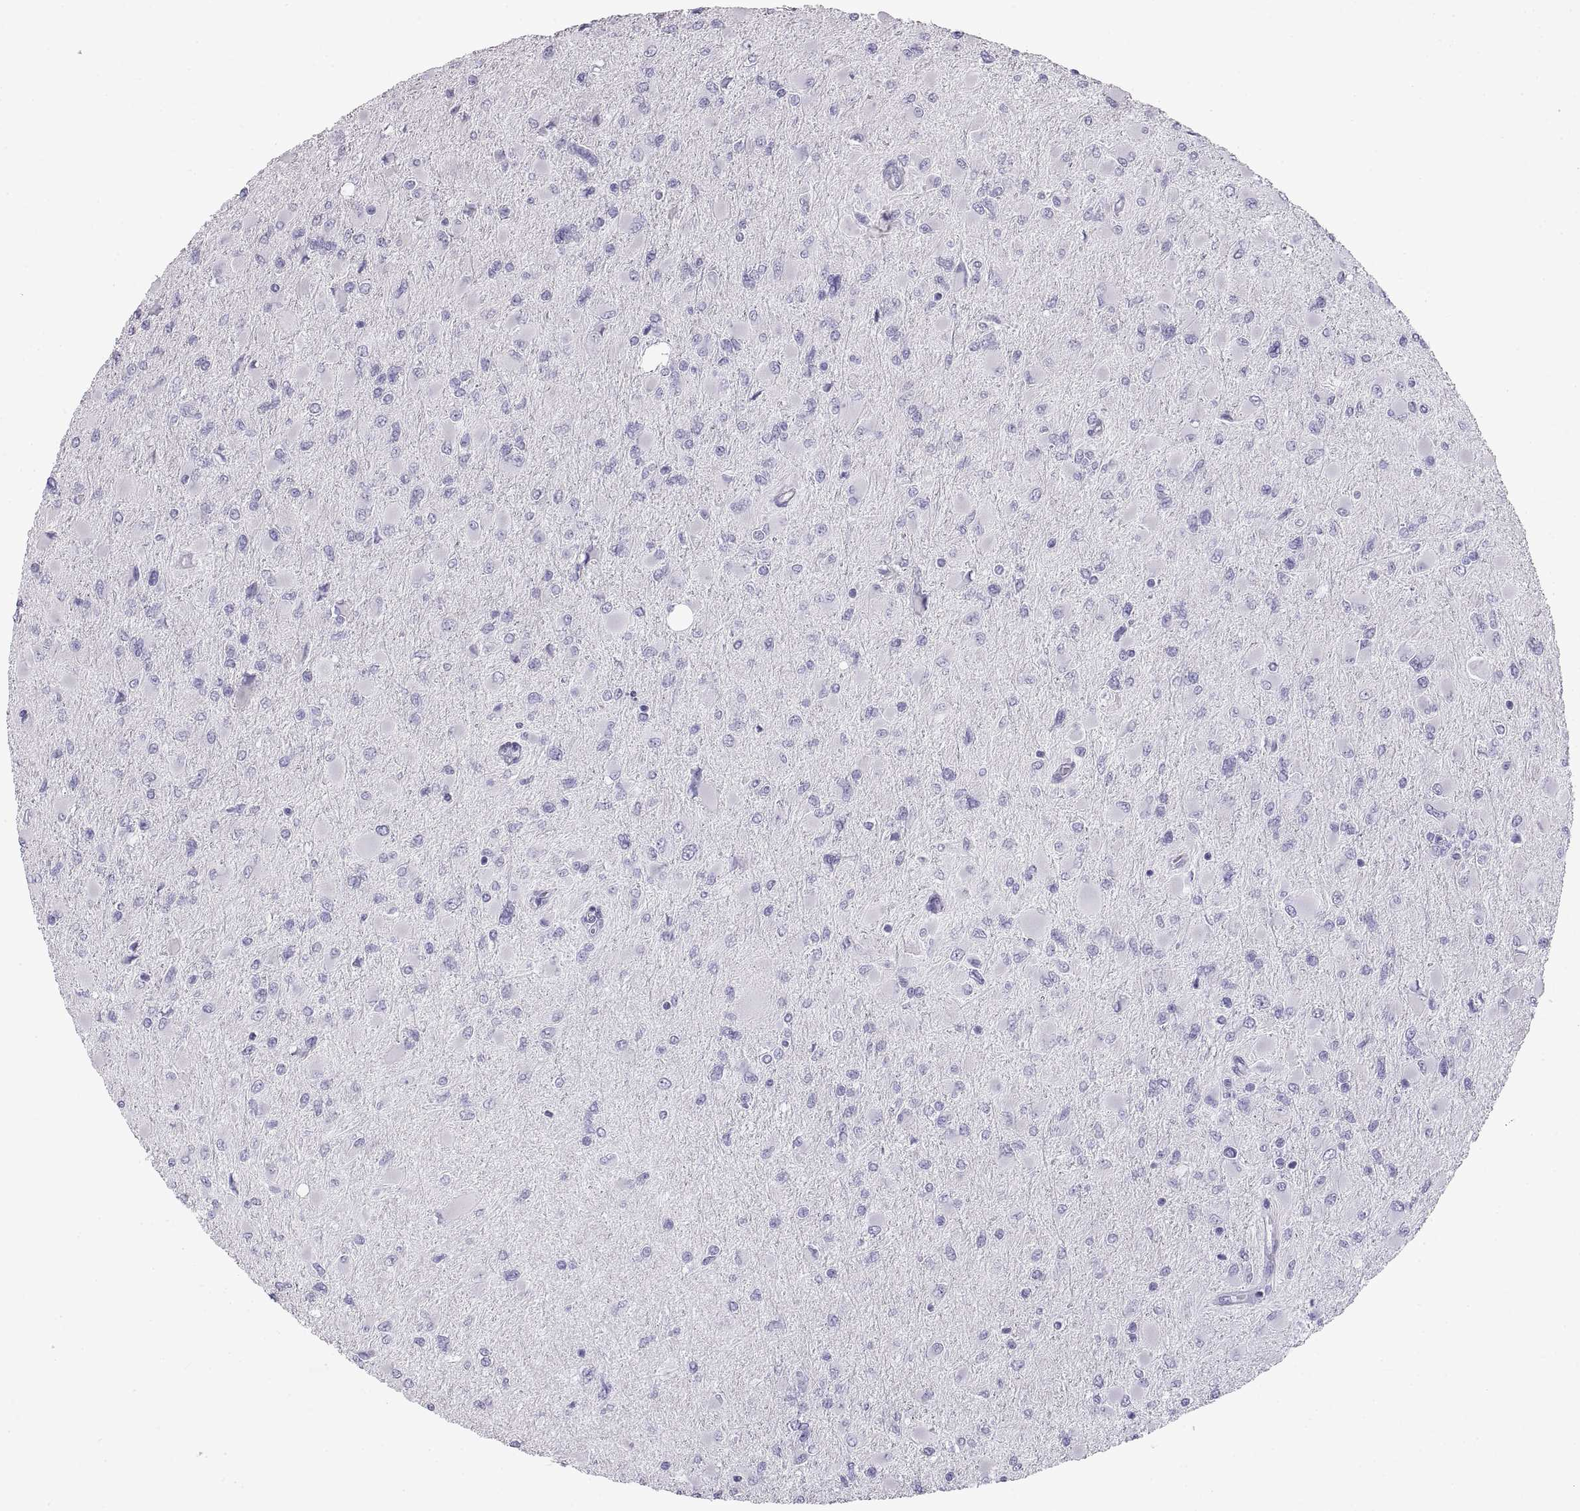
{"staining": {"intensity": "negative", "quantity": "none", "location": "none"}, "tissue": "glioma", "cell_type": "Tumor cells", "image_type": "cancer", "snomed": [{"axis": "morphology", "description": "Glioma, malignant, High grade"}, {"axis": "topography", "description": "Cerebral cortex"}], "caption": "A high-resolution photomicrograph shows IHC staining of malignant glioma (high-grade), which shows no significant expression in tumor cells.", "gene": "RLBP1", "patient": {"sex": "female", "age": 36}}